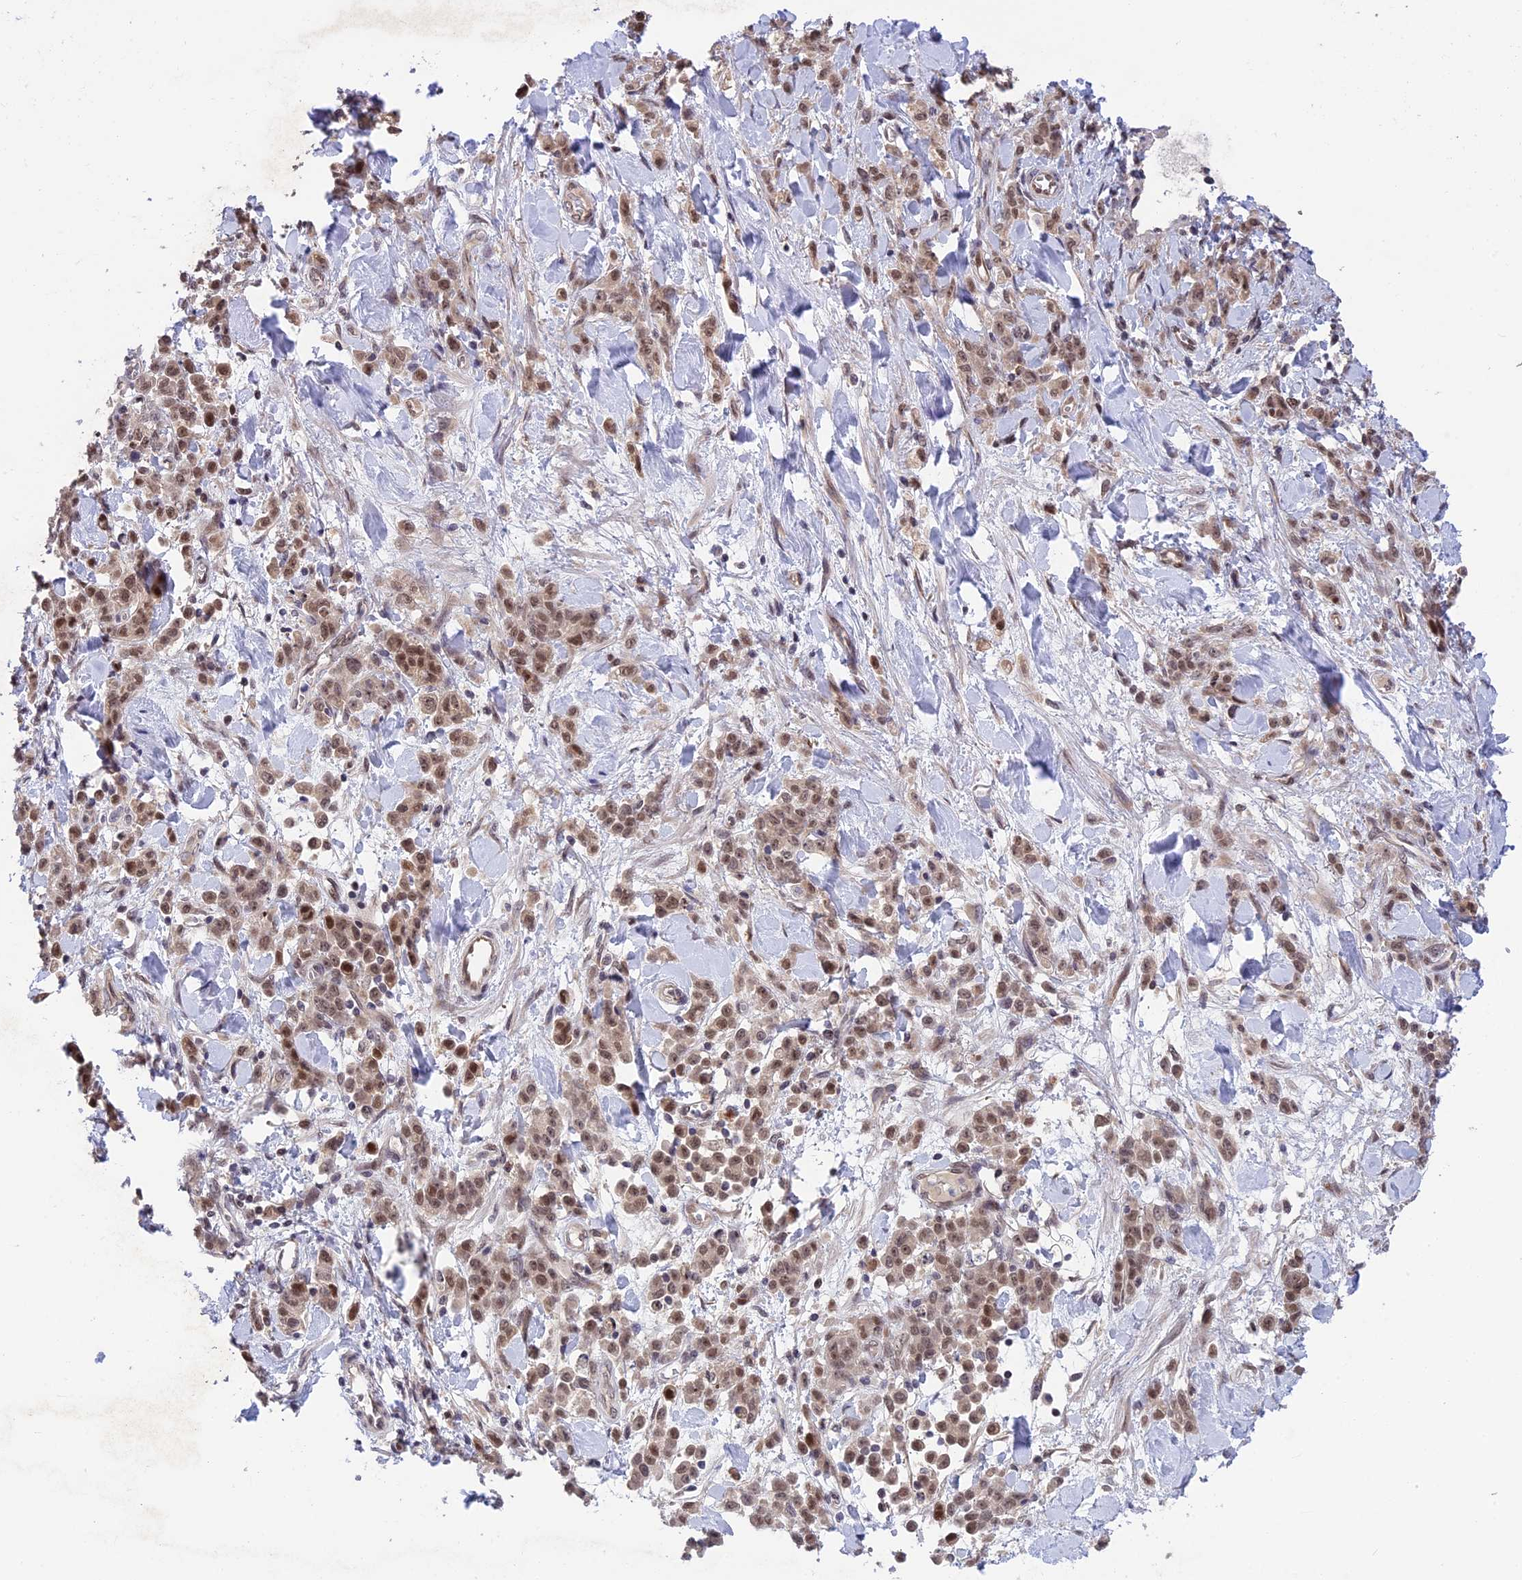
{"staining": {"intensity": "moderate", "quantity": ">75%", "location": "nuclear"}, "tissue": "stomach cancer", "cell_type": "Tumor cells", "image_type": "cancer", "snomed": [{"axis": "morphology", "description": "Normal tissue, NOS"}, {"axis": "morphology", "description": "Adenocarcinoma, NOS"}, {"axis": "topography", "description": "Stomach"}], "caption": "Protein expression analysis of stomach adenocarcinoma displays moderate nuclear staining in approximately >75% of tumor cells. (Brightfield microscopy of DAB IHC at high magnification).", "gene": "POLR2C", "patient": {"sex": "male", "age": 82}}